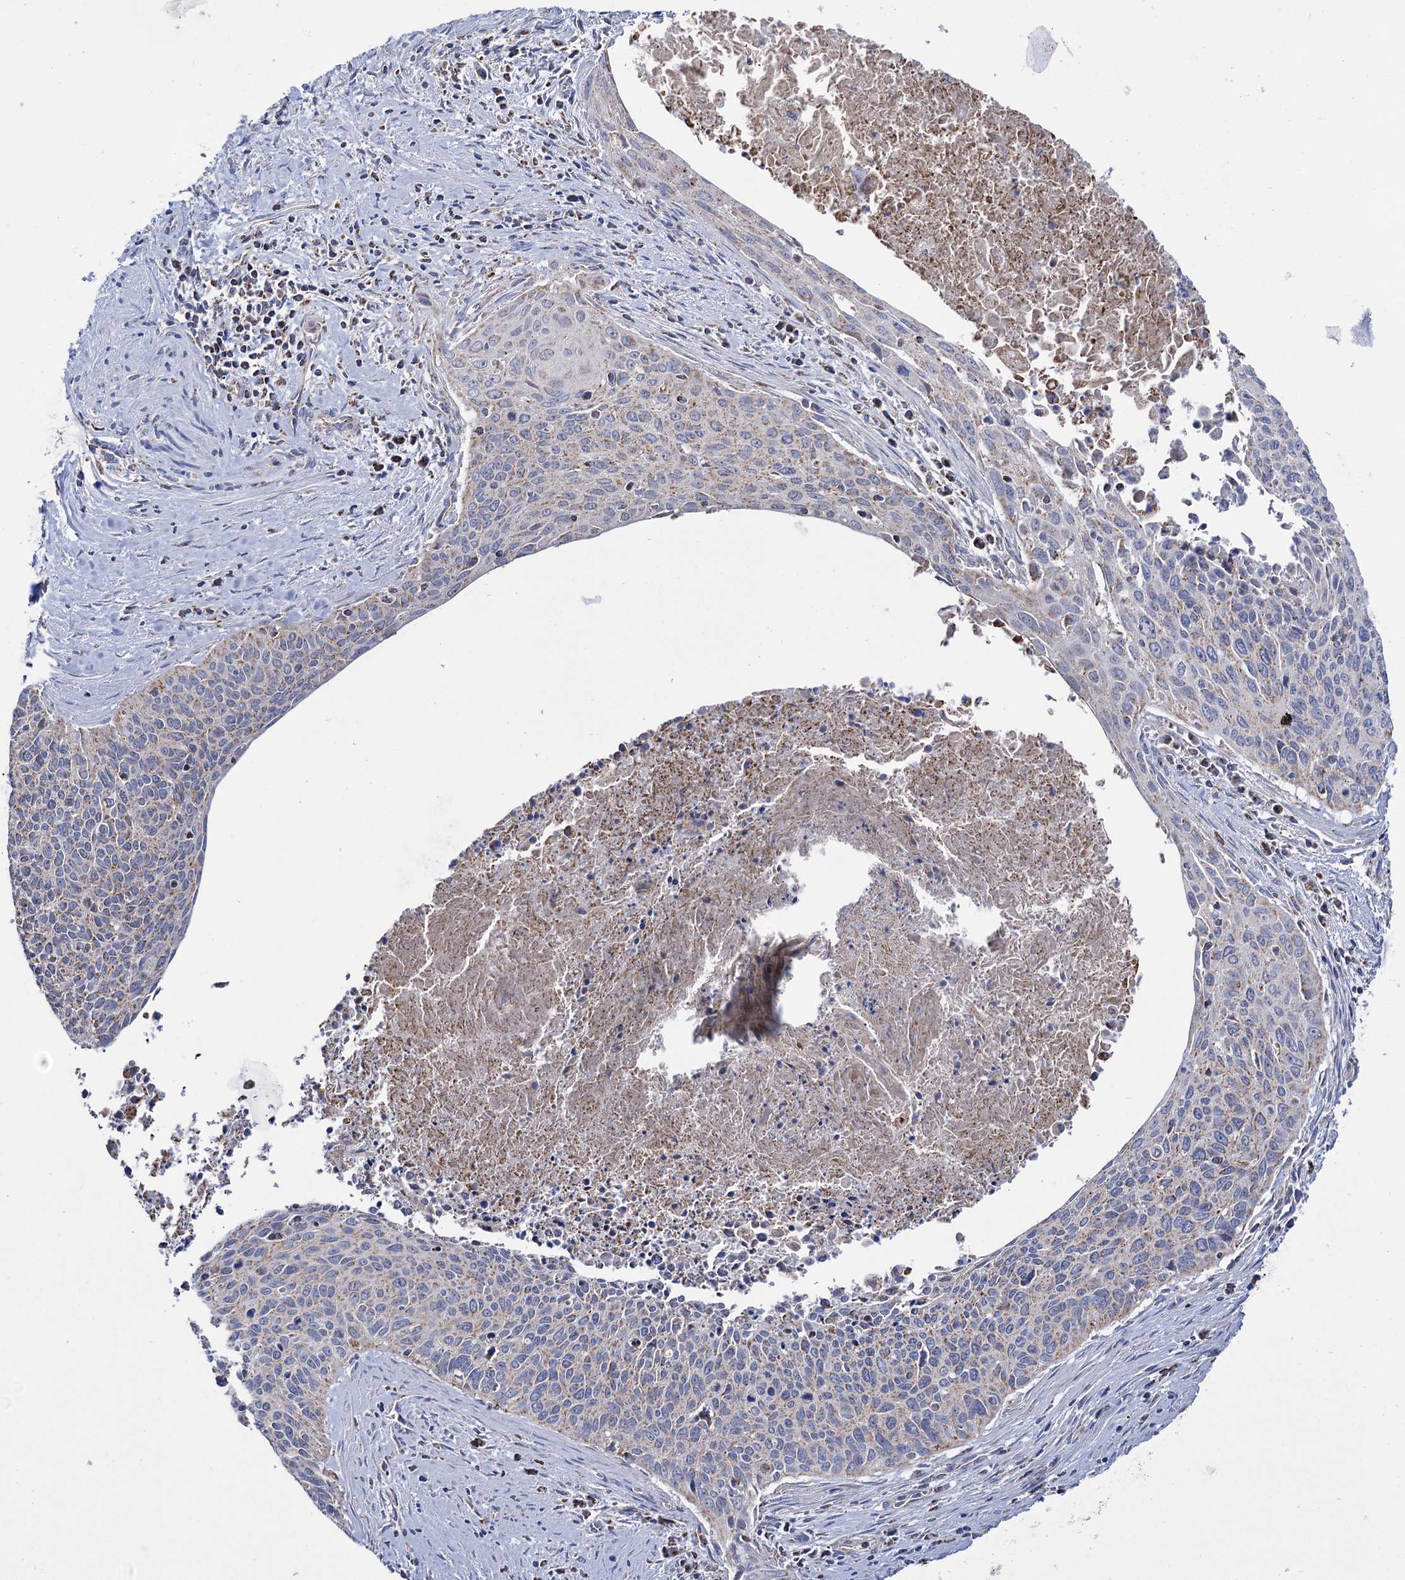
{"staining": {"intensity": "weak", "quantity": "25%-75%", "location": "cytoplasmic/membranous"}, "tissue": "cervical cancer", "cell_type": "Tumor cells", "image_type": "cancer", "snomed": [{"axis": "morphology", "description": "Squamous cell carcinoma, NOS"}, {"axis": "topography", "description": "Cervix"}], "caption": "Immunohistochemical staining of human cervical cancer reveals weak cytoplasmic/membranous protein staining in about 25%-75% of tumor cells.", "gene": "ABHD10", "patient": {"sex": "female", "age": 55}}